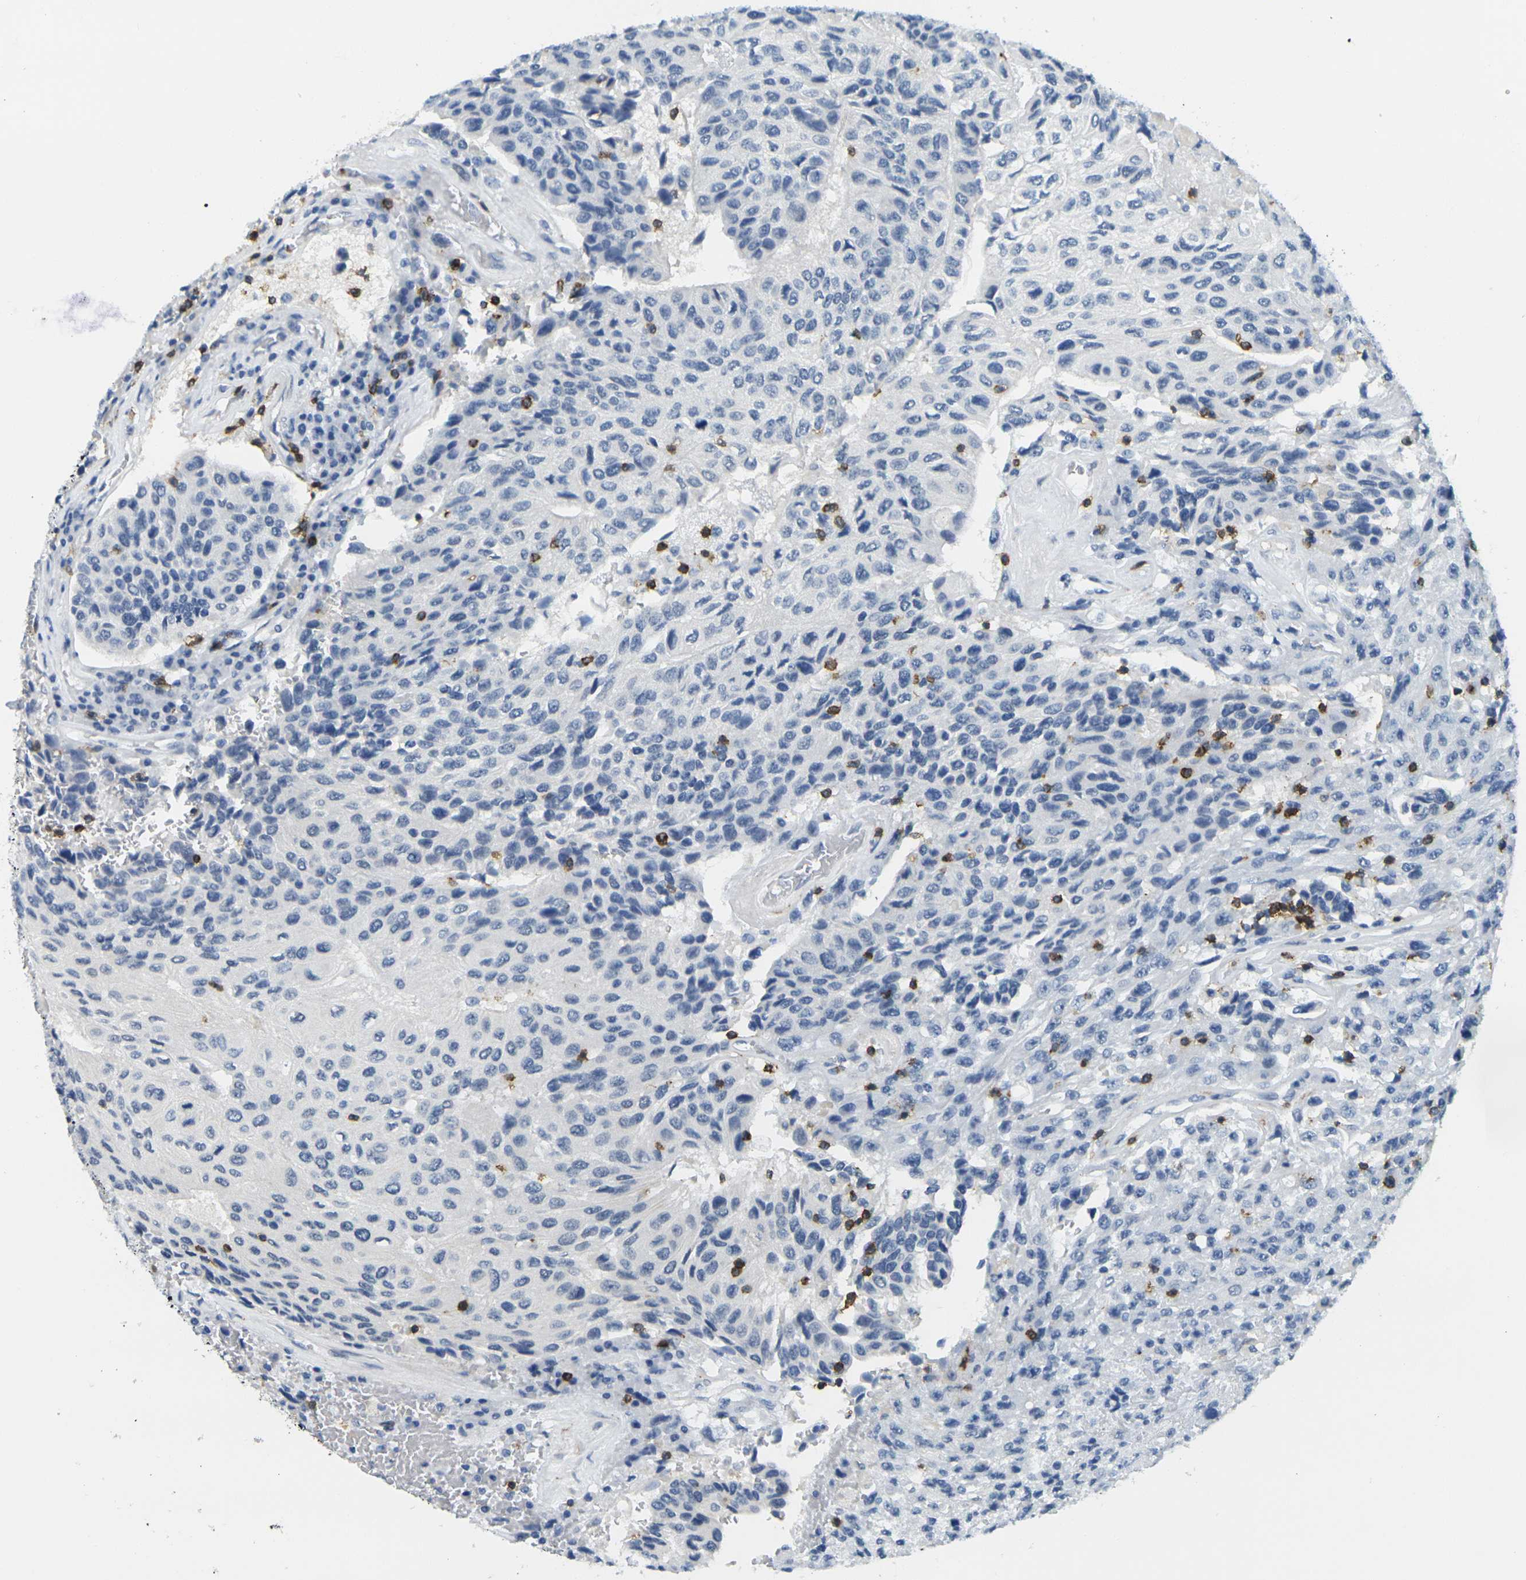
{"staining": {"intensity": "negative", "quantity": "none", "location": "none"}, "tissue": "urothelial cancer", "cell_type": "Tumor cells", "image_type": "cancer", "snomed": [{"axis": "morphology", "description": "Urothelial carcinoma, High grade"}, {"axis": "topography", "description": "Urinary bladder"}], "caption": "High-grade urothelial carcinoma stained for a protein using immunohistochemistry (IHC) shows no positivity tumor cells.", "gene": "CD3D", "patient": {"sex": "male", "age": 66}}